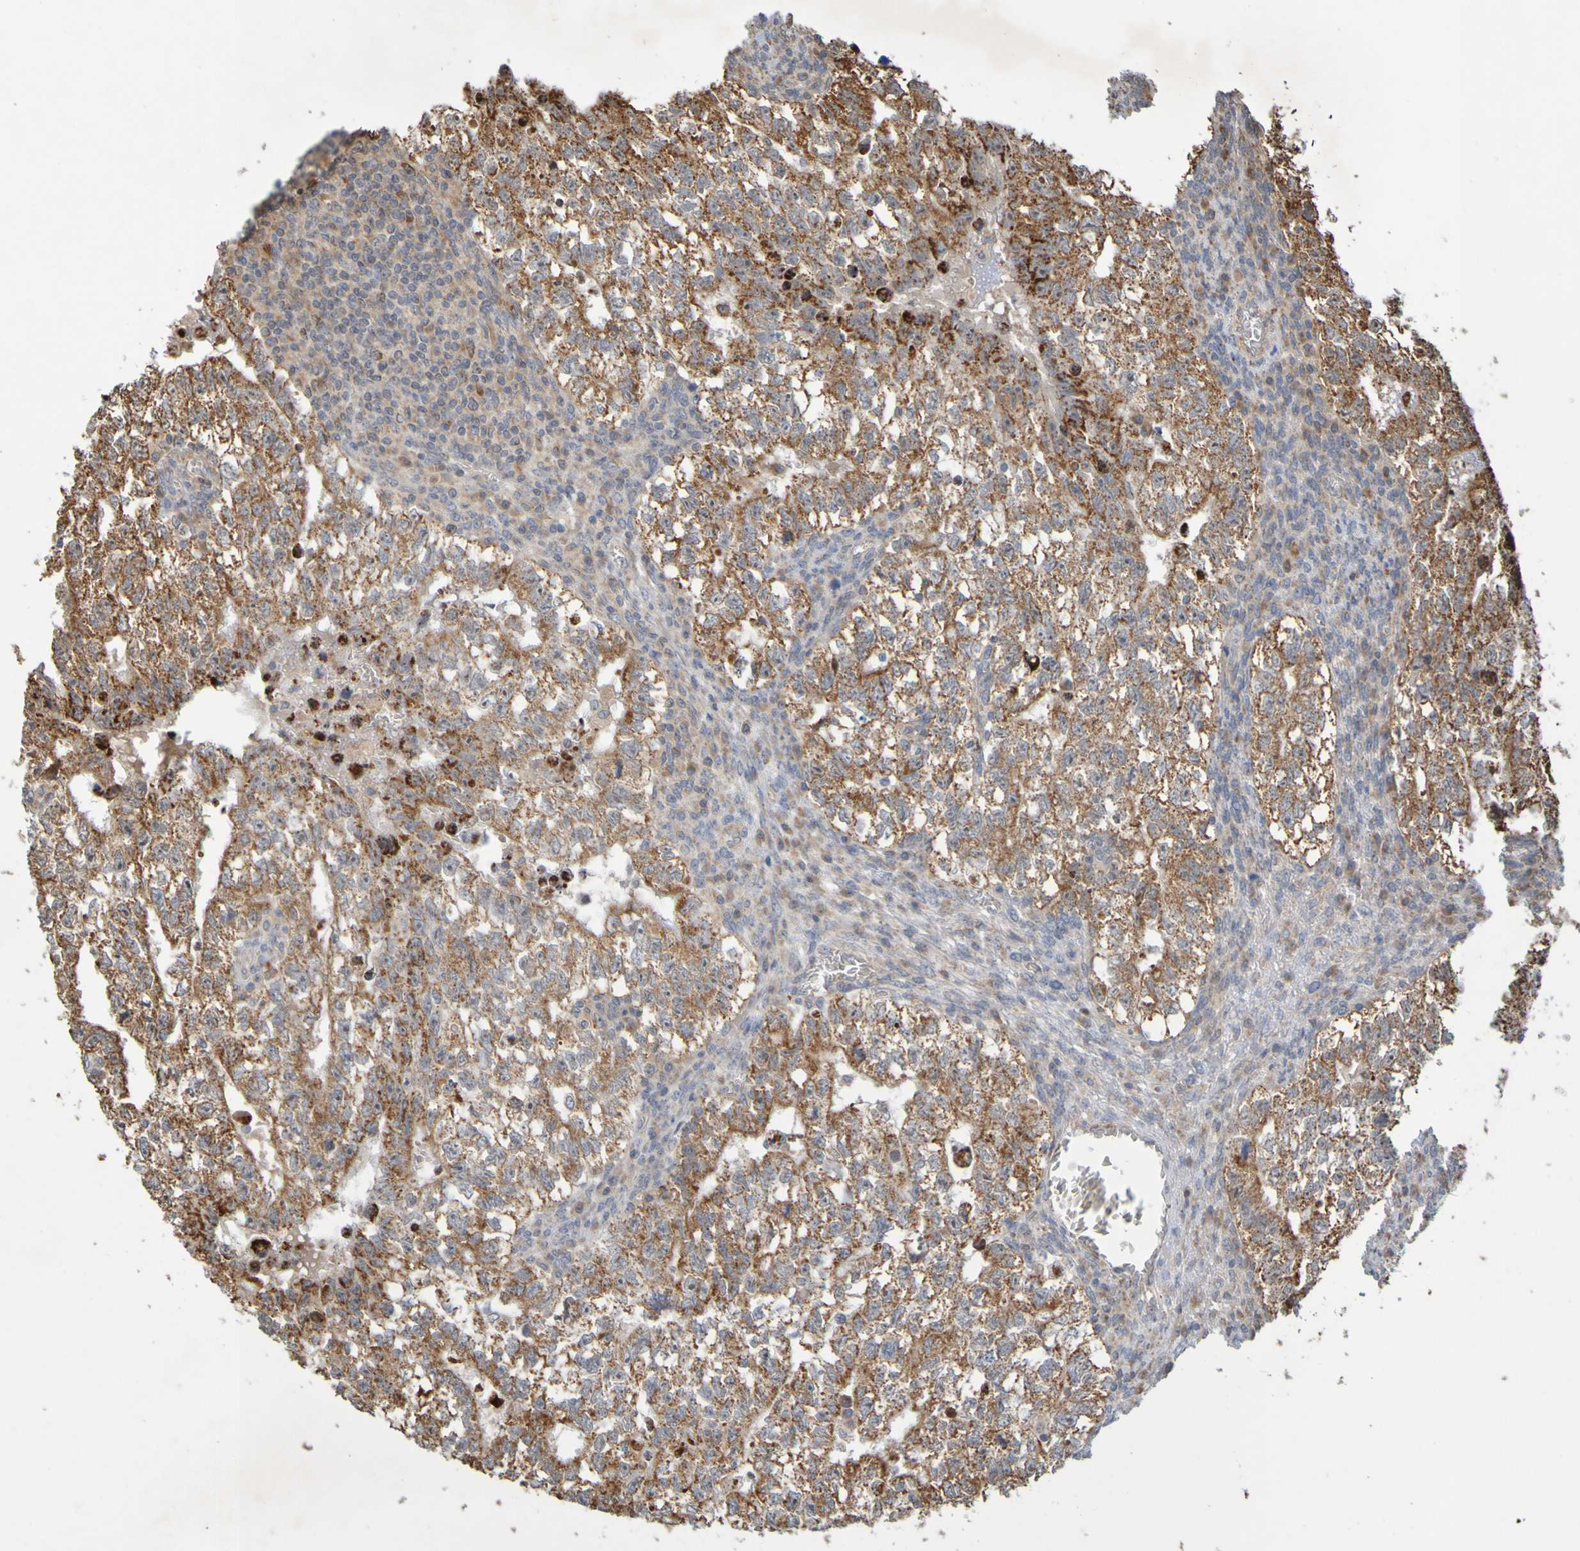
{"staining": {"intensity": "moderate", "quantity": ">75%", "location": "cytoplasmic/membranous"}, "tissue": "testis cancer", "cell_type": "Tumor cells", "image_type": "cancer", "snomed": [{"axis": "morphology", "description": "Seminoma, NOS"}, {"axis": "morphology", "description": "Carcinoma, Embryonal, NOS"}, {"axis": "topography", "description": "Testis"}], "caption": "Immunohistochemistry (IHC) staining of embryonal carcinoma (testis), which reveals medium levels of moderate cytoplasmic/membranous positivity in about >75% of tumor cells indicating moderate cytoplasmic/membranous protein expression. The staining was performed using DAB (3,3'-diaminobenzidine) (brown) for protein detection and nuclei were counterstained in hematoxylin (blue).", "gene": "TMBIM1", "patient": {"sex": "male", "age": 38}}